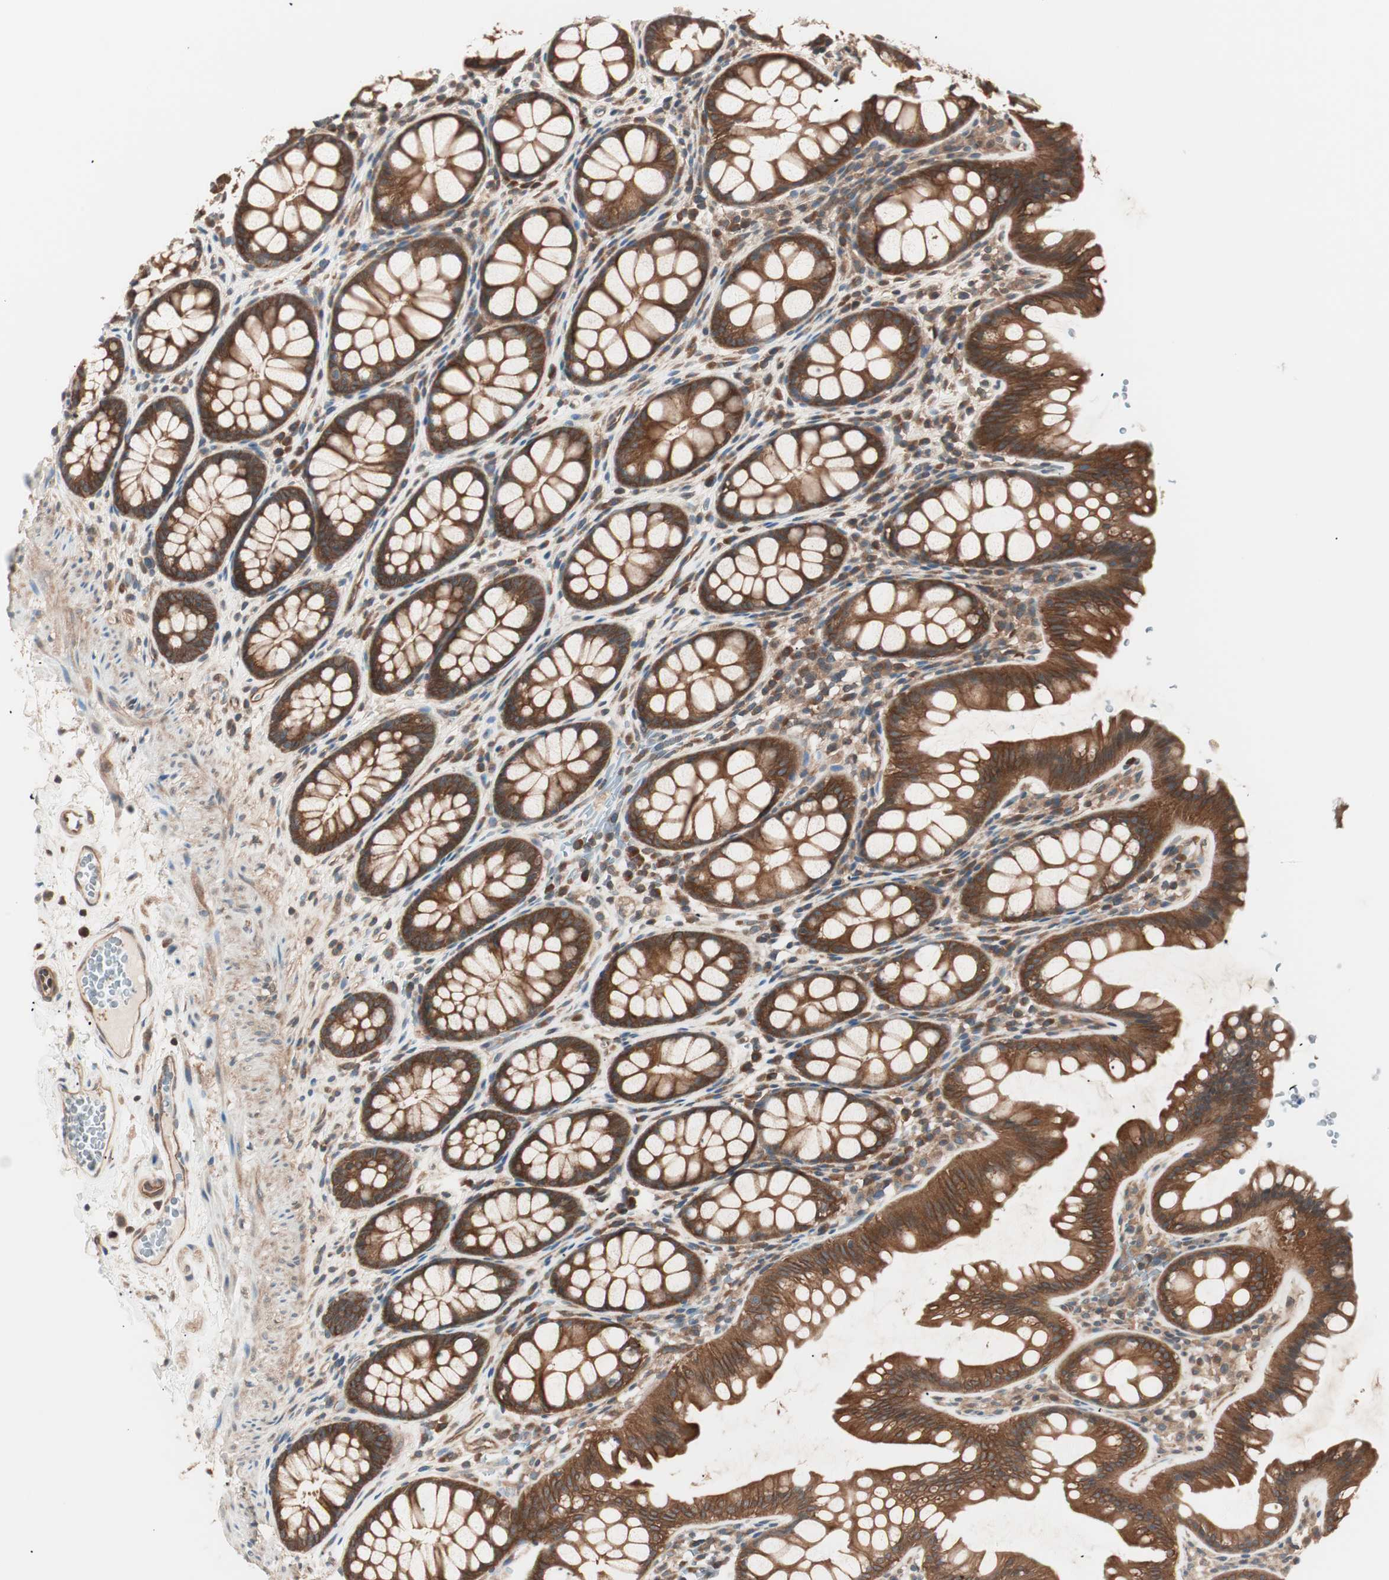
{"staining": {"intensity": "moderate", "quantity": ">75%", "location": "cytoplasmic/membranous"}, "tissue": "colon", "cell_type": "Endothelial cells", "image_type": "normal", "snomed": [{"axis": "morphology", "description": "Normal tissue, NOS"}, {"axis": "topography", "description": "Colon"}], "caption": "Colon stained with immunohistochemistry (IHC) reveals moderate cytoplasmic/membranous expression in about >75% of endothelial cells. (DAB IHC, brown staining for protein, blue staining for nuclei).", "gene": "TSG101", "patient": {"sex": "female", "age": 55}}